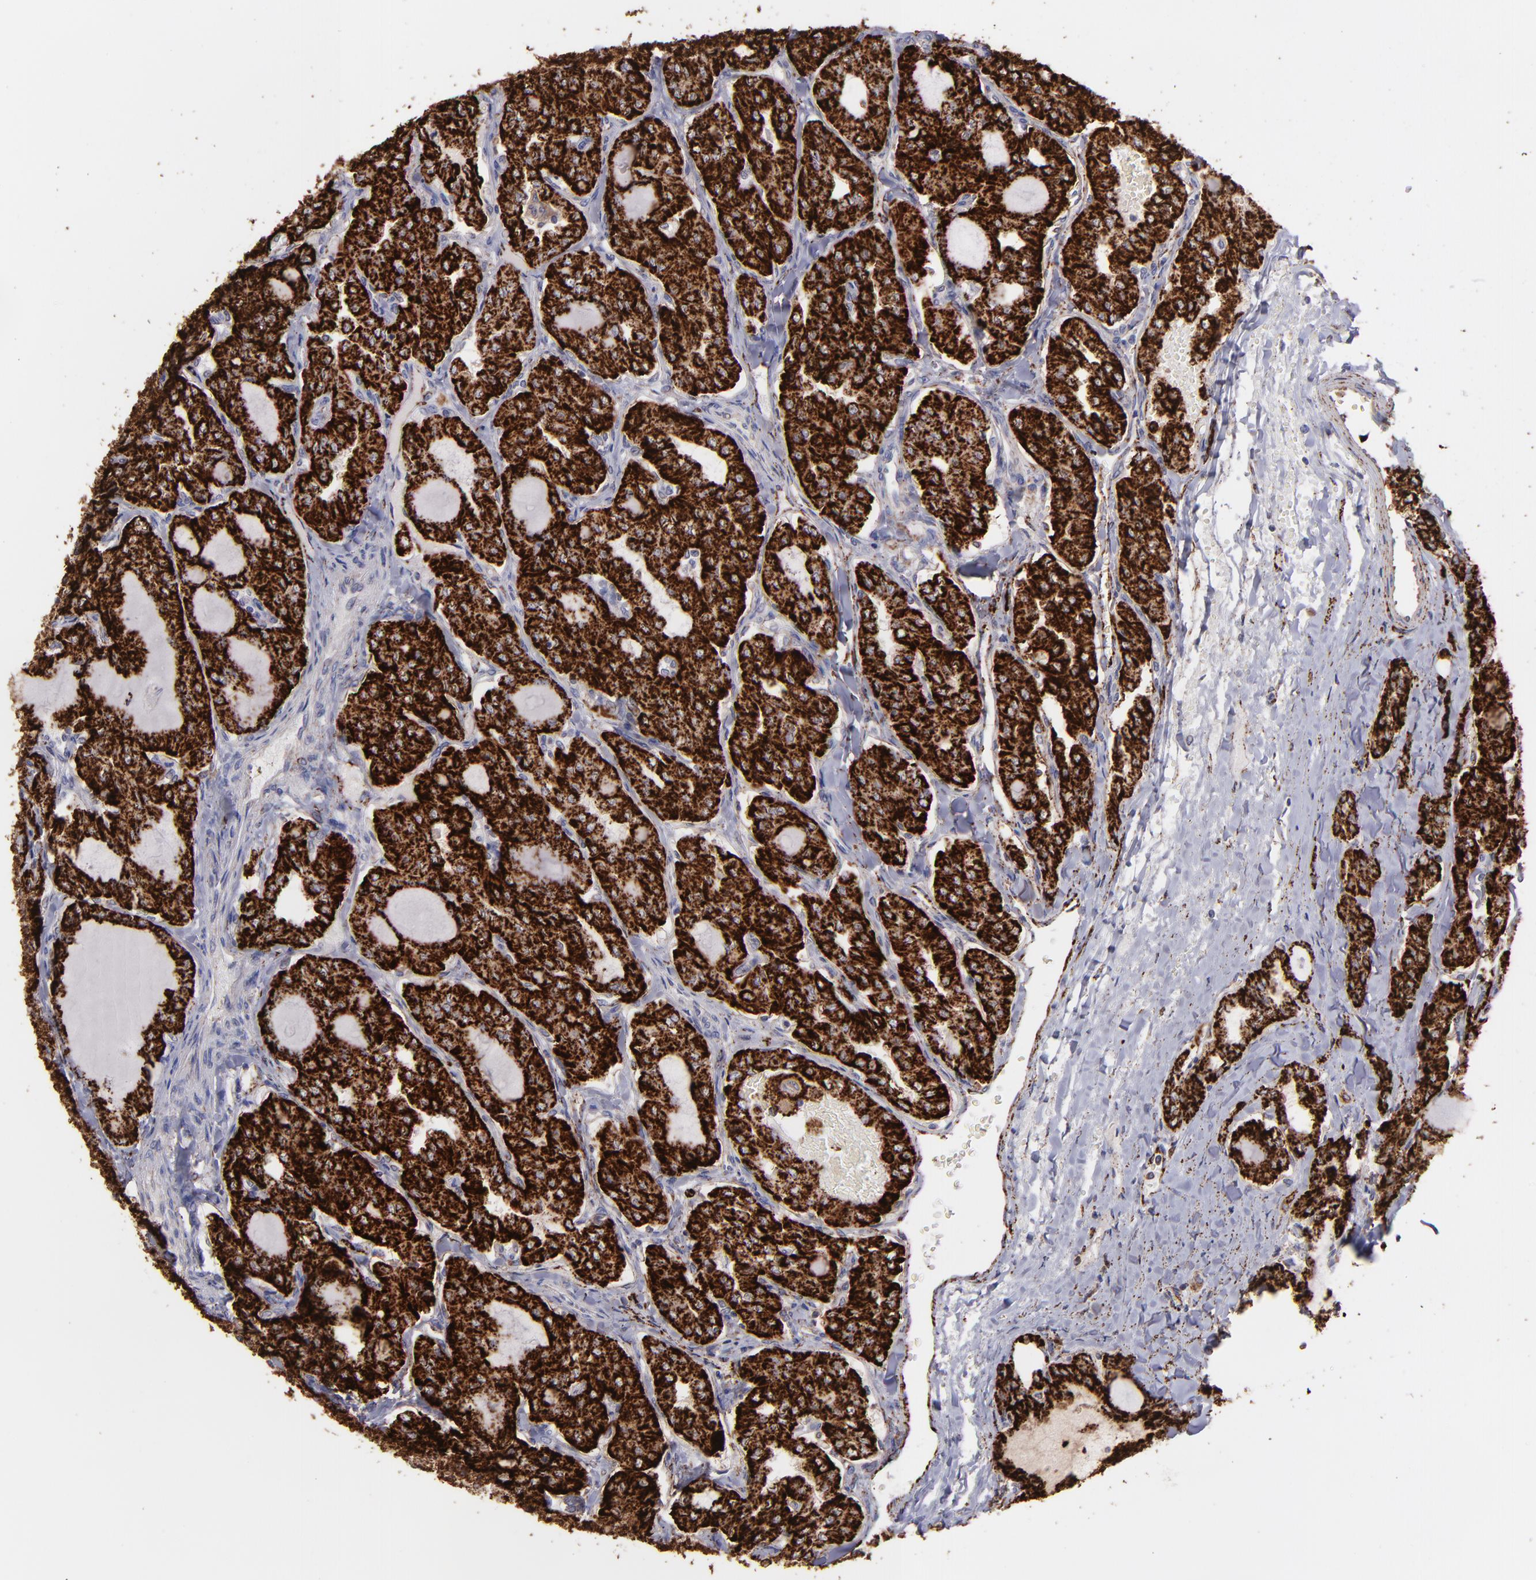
{"staining": {"intensity": "strong", "quantity": ">75%", "location": "cytoplasmic/membranous"}, "tissue": "thyroid cancer", "cell_type": "Tumor cells", "image_type": "cancer", "snomed": [{"axis": "morphology", "description": "Papillary adenocarcinoma, NOS"}, {"axis": "topography", "description": "Thyroid gland"}], "caption": "A brown stain labels strong cytoplasmic/membranous expression of a protein in thyroid cancer (papillary adenocarcinoma) tumor cells.", "gene": "MAOB", "patient": {"sex": "male", "age": 20}}